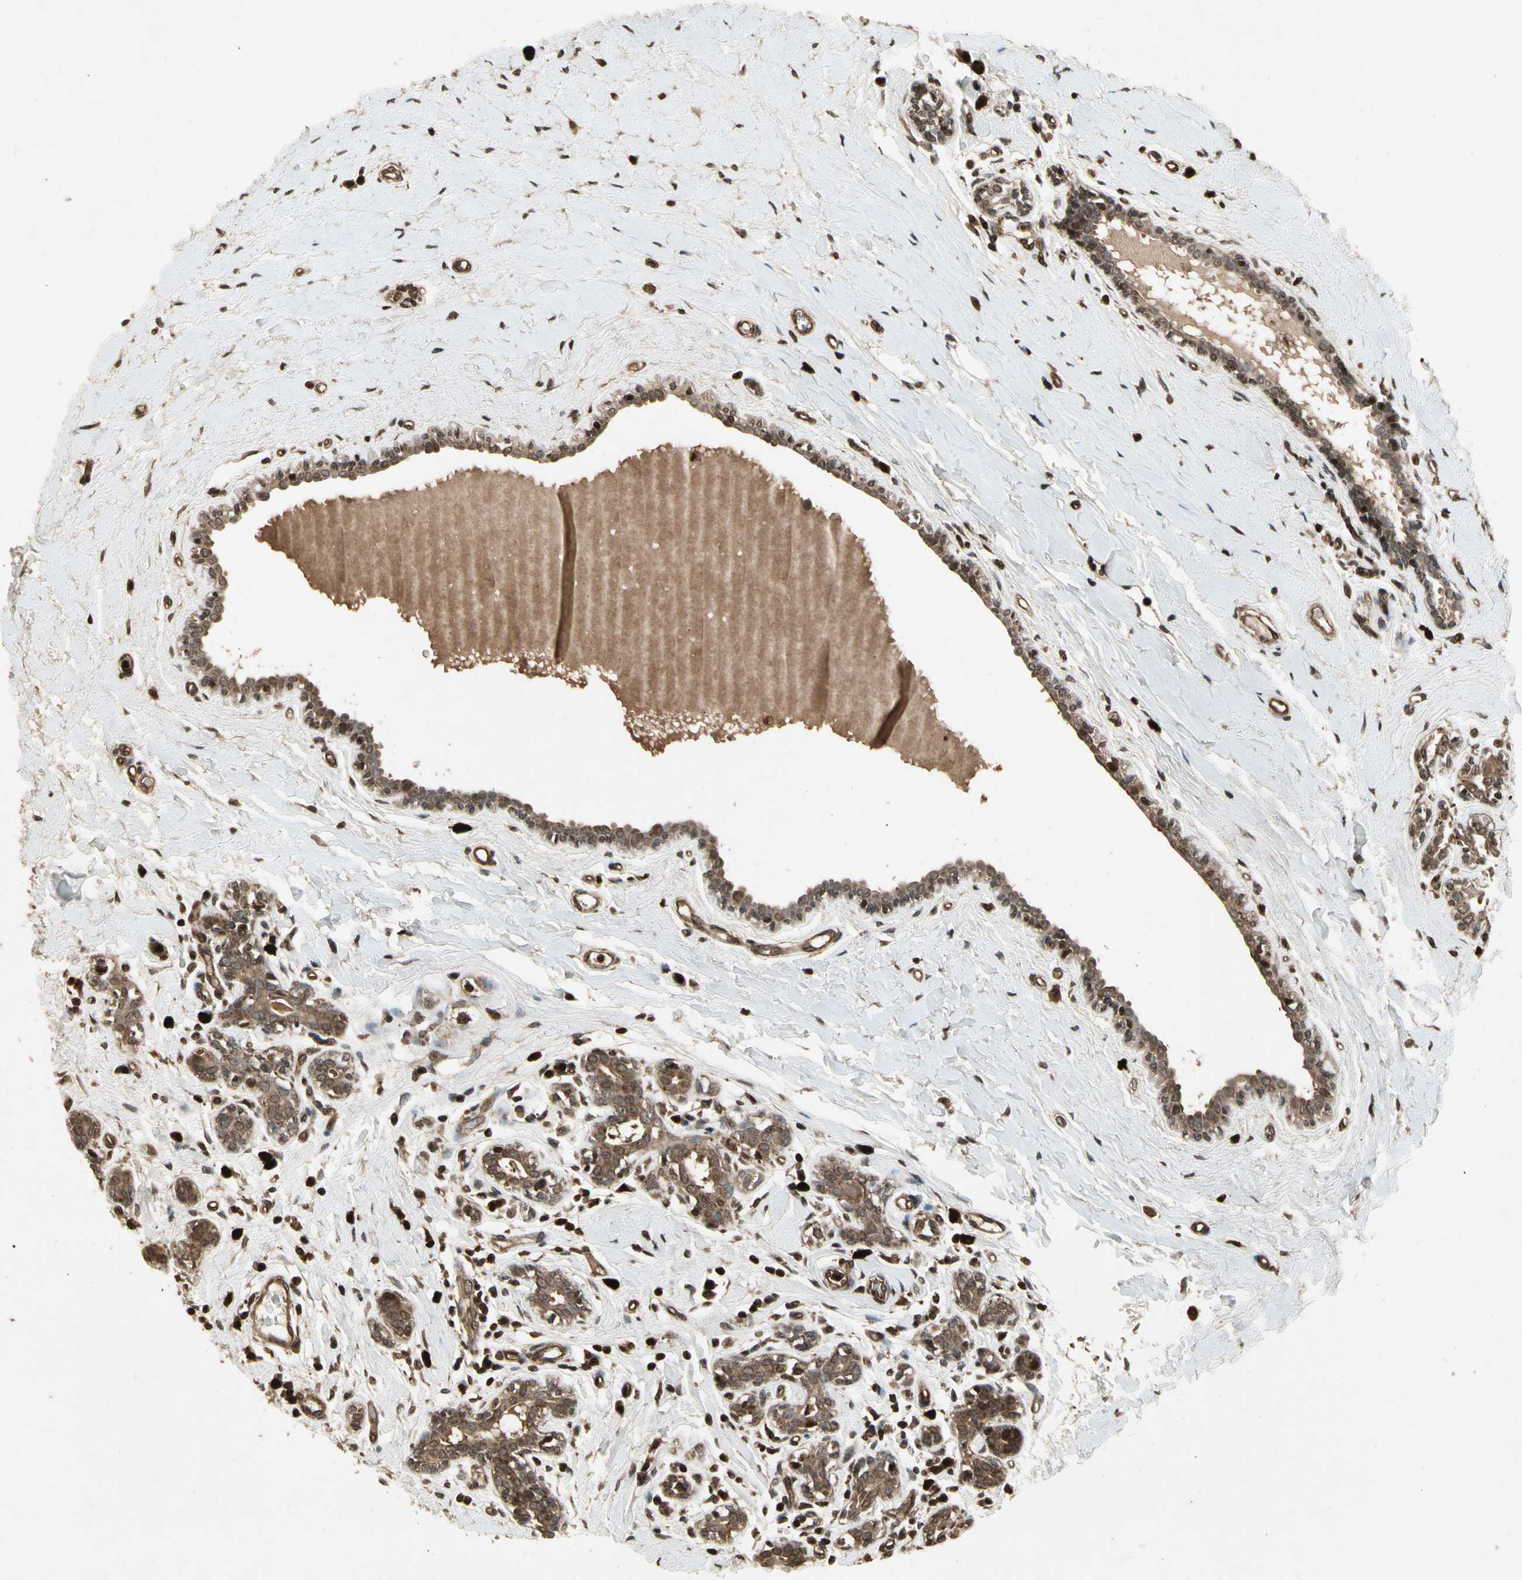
{"staining": {"intensity": "moderate", "quantity": ">75%", "location": "cytoplasmic/membranous"}, "tissue": "breast cancer", "cell_type": "Tumor cells", "image_type": "cancer", "snomed": [{"axis": "morphology", "description": "Normal tissue, NOS"}, {"axis": "morphology", "description": "Duct carcinoma"}, {"axis": "topography", "description": "Breast"}], "caption": "This micrograph shows immunohistochemistry staining of breast cancer (infiltrating ductal carcinoma), with medium moderate cytoplasmic/membranous expression in about >75% of tumor cells.", "gene": "GLRX", "patient": {"sex": "female", "age": 40}}